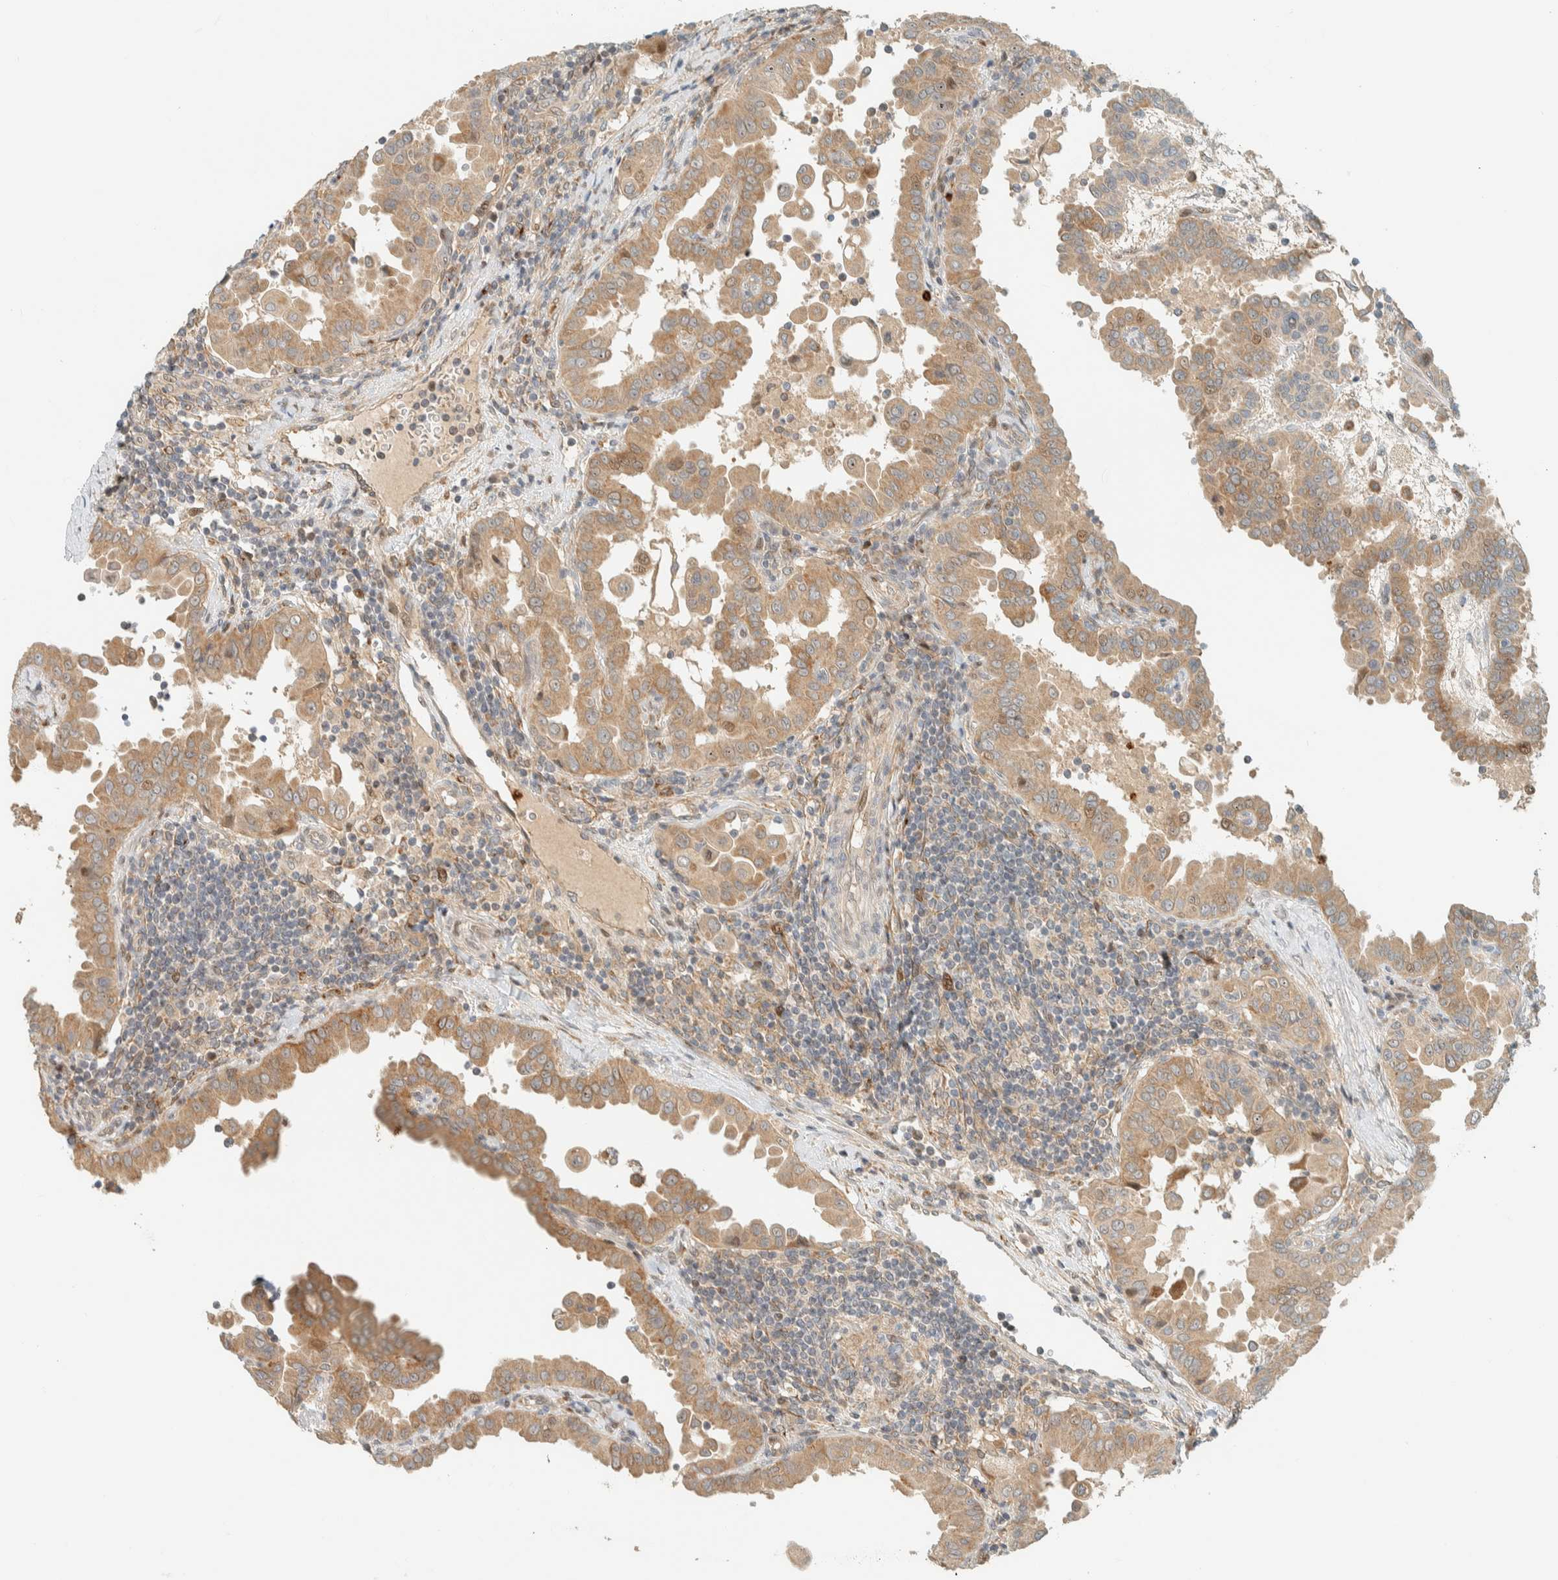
{"staining": {"intensity": "moderate", "quantity": ">75%", "location": "cytoplasmic/membranous,nuclear"}, "tissue": "thyroid cancer", "cell_type": "Tumor cells", "image_type": "cancer", "snomed": [{"axis": "morphology", "description": "Papillary adenocarcinoma, NOS"}, {"axis": "topography", "description": "Thyroid gland"}], "caption": "DAB (3,3'-diaminobenzidine) immunohistochemical staining of papillary adenocarcinoma (thyroid) demonstrates moderate cytoplasmic/membranous and nuclear protein positivity in approximately >75% of tumor cells. The staining is performed using DAB brown chromogen to label protein expression. The nuclei are counter-stained blue using hematoxylin.", "gene": "CCDC171", "patient": {"sex": "male", "age": 33}}